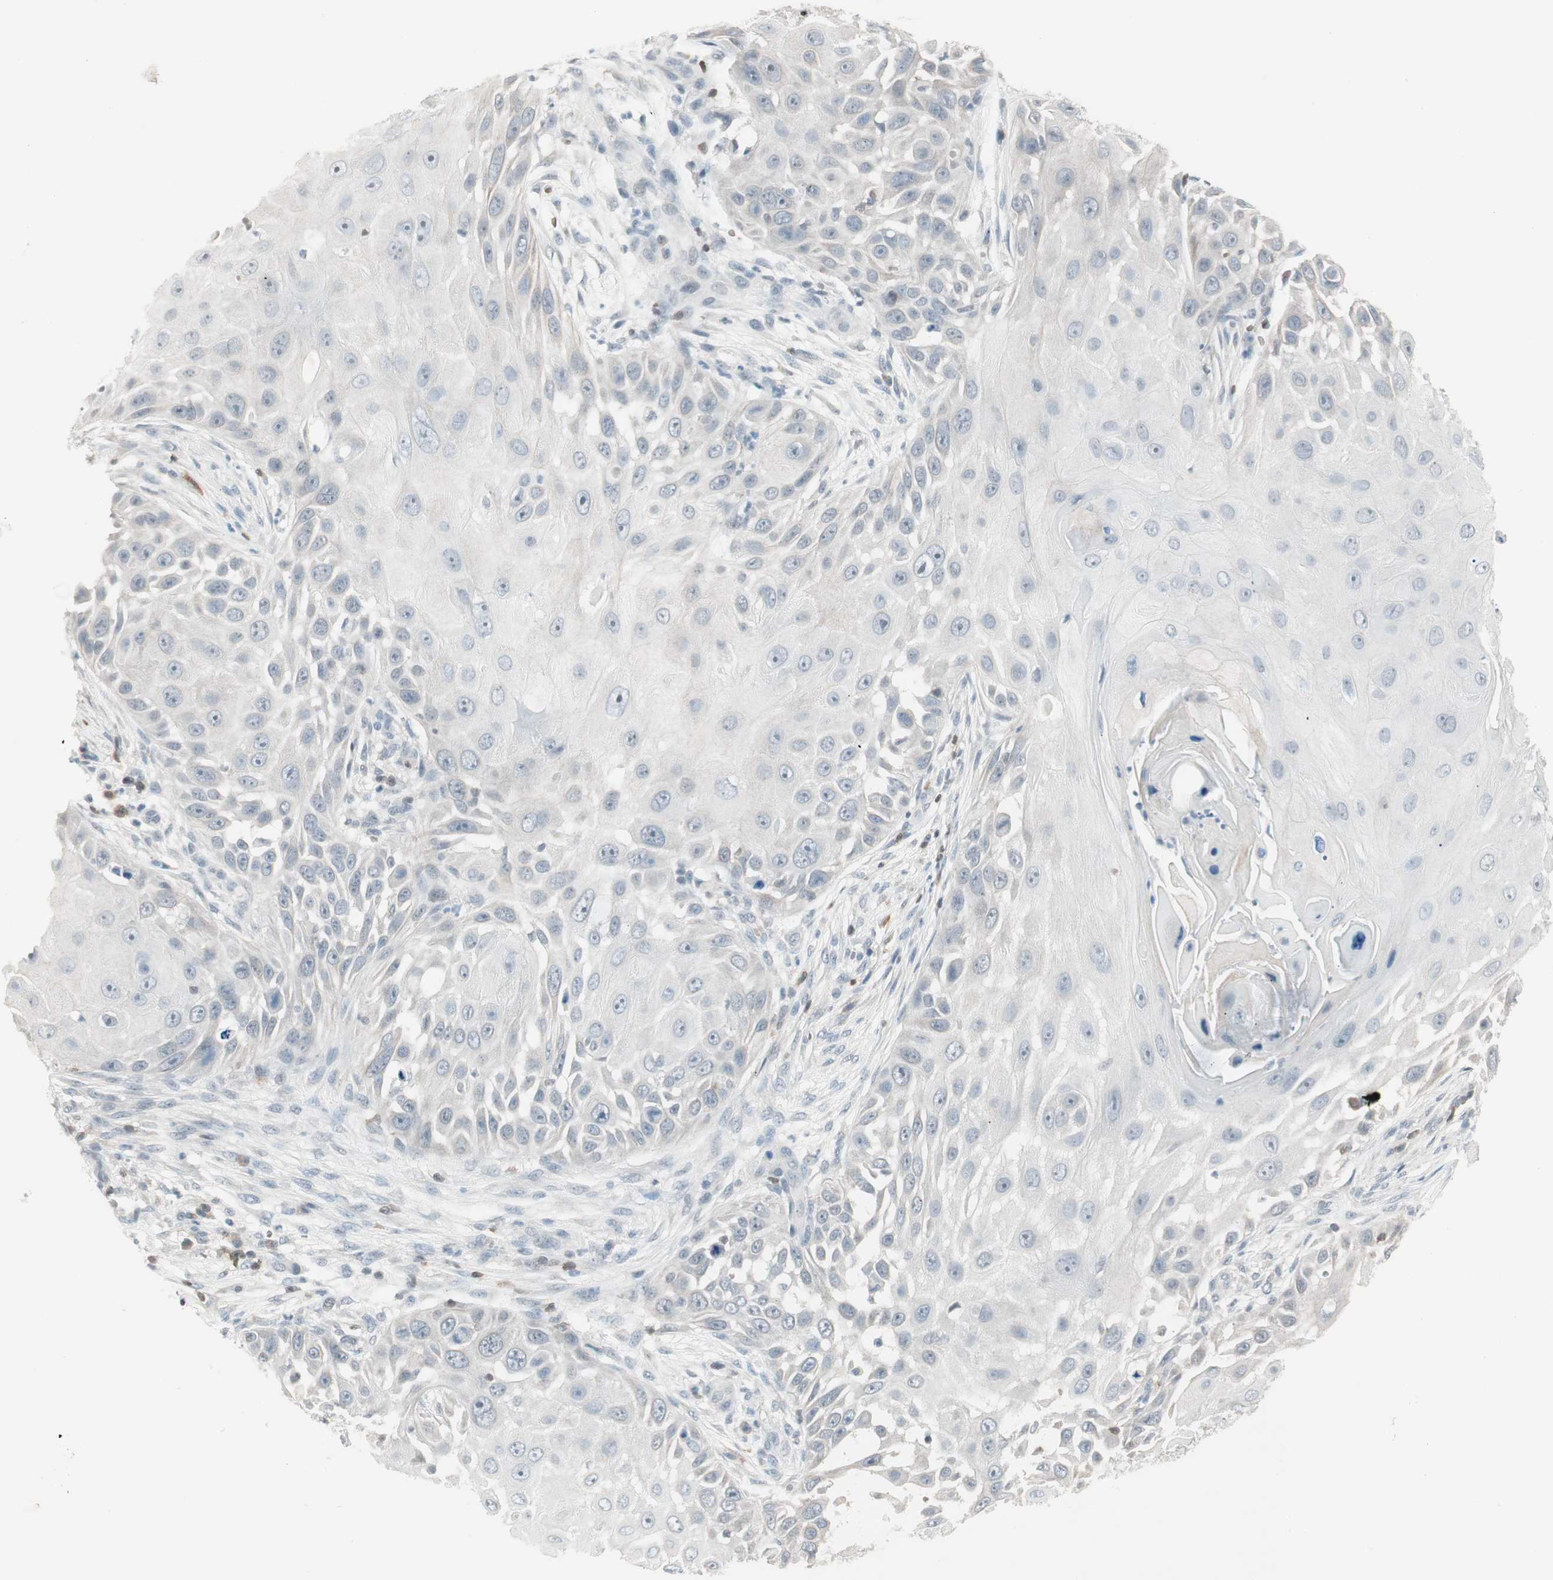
{"staining": {"intensity": "negative", "quantity": "none", "location": "none"}, "tissue": "skin cancer", "cell_type": "Tumor cells", "image_type": "cancer", "snomed": [{"axis": "morphology", "description": "Squamous cell carcinoma, NOS"}, {"axis": "topography", "description": "Skin"}], "caption": "This is a histopathology image of immunohistochemistry (IHC) staining of skin squamous cell carcinoma, which shows no staining in tumor cells. (DAB immunohistochemistry, high magnification).", "gene": "MAP4K1", "patient": {"sex": "female", "age": 44}}